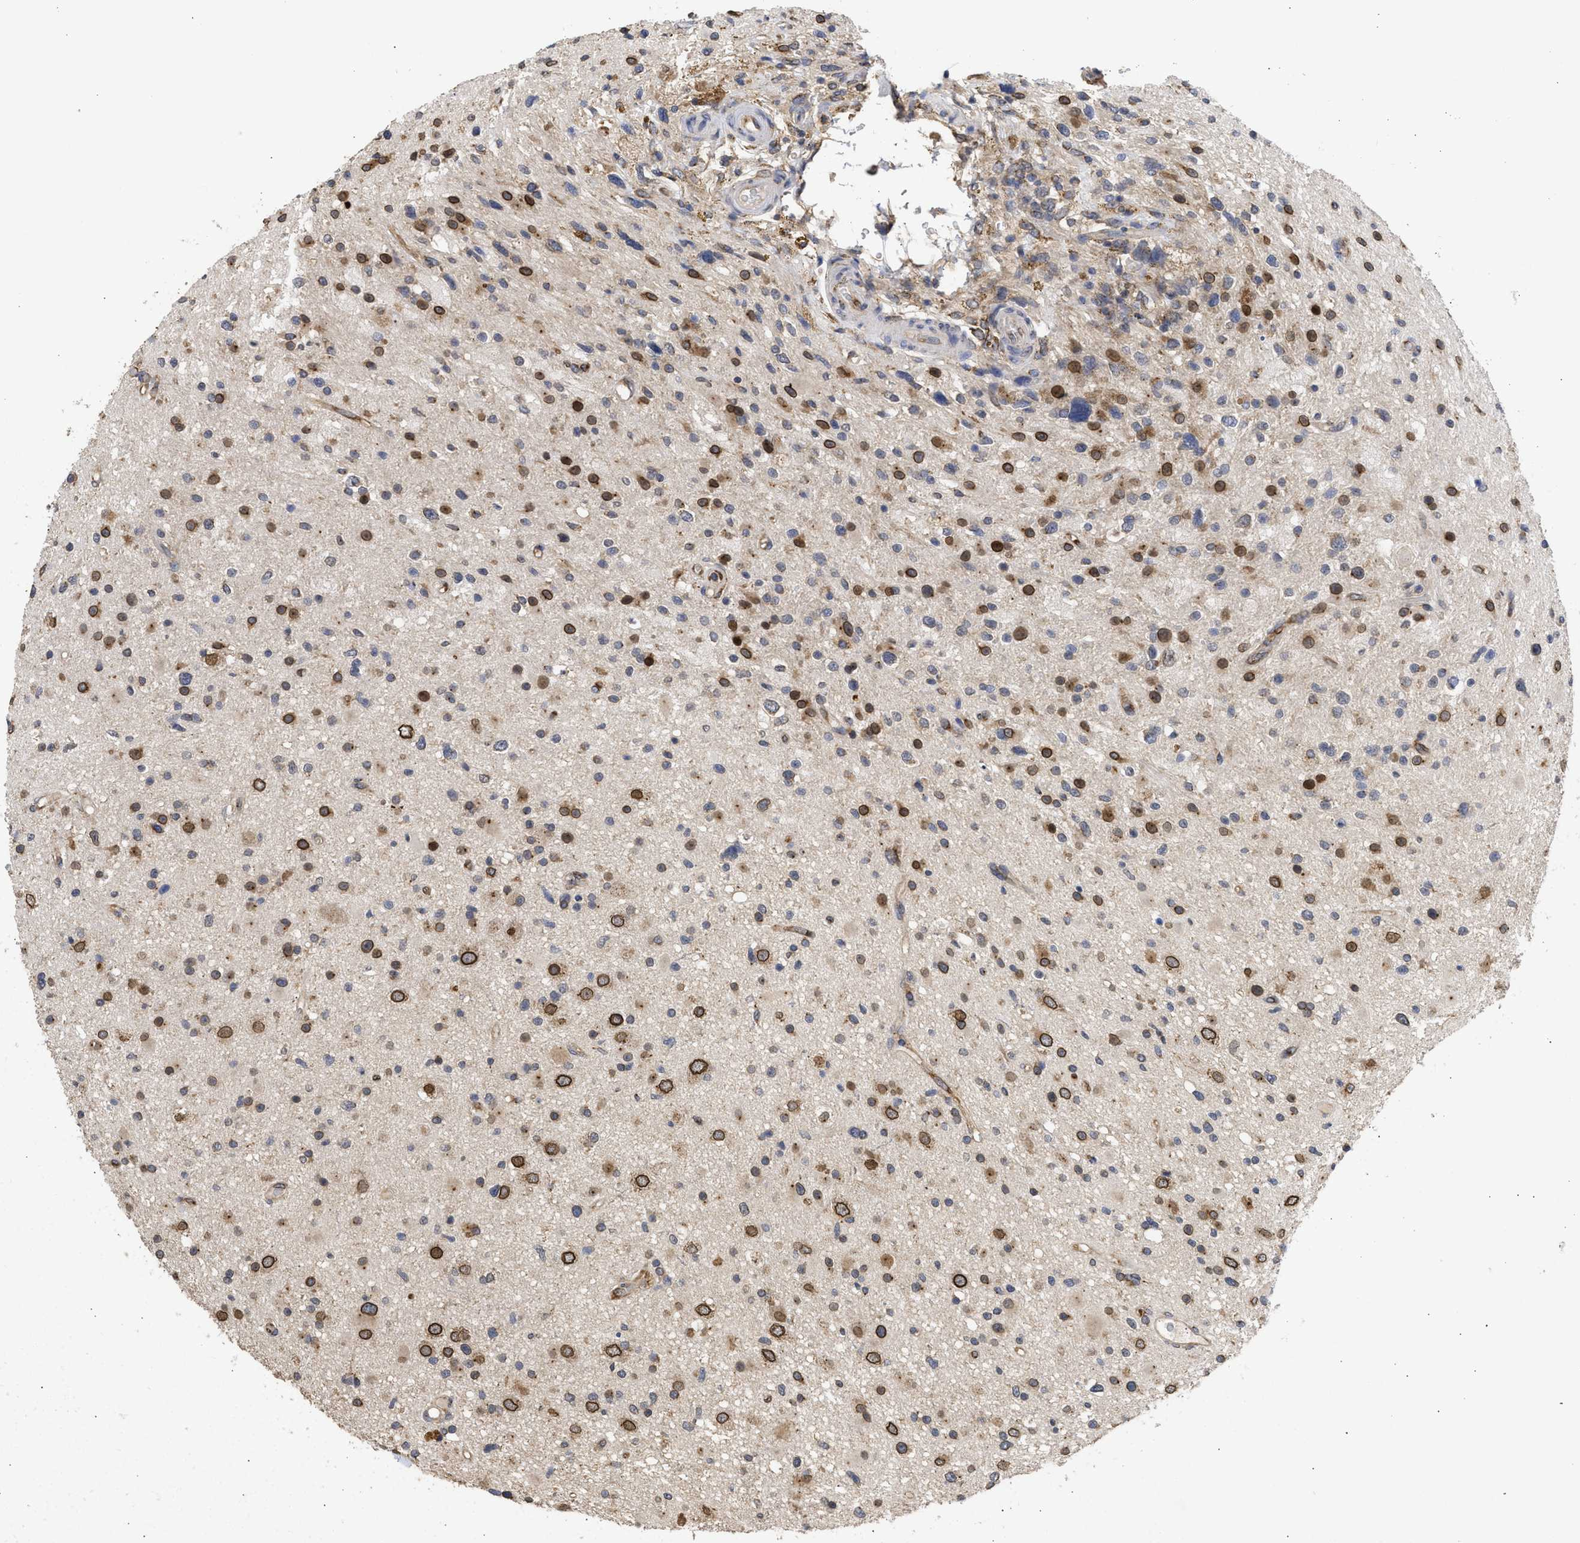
{"staining": {"intensity": "strong", "quantity": "25%-75%", "location": "cytoplasmic/membranous,nuclear"}, "tissue": "glioma", "cell_type": "Tumor cells", "image_type": "cancer", "snomed": [{"axis": "morphology", "description": "Glioma, malignant, High grade"}, {"axis": "topography", "description": "Brain"}], "caption": "Tumor cells display strong cytoplasmic/membranous and nuclear staining in about 25%-75% of cells in glioma.", "gene": "DNAJC1", "patient": {"sex": "male", "age": 33}}